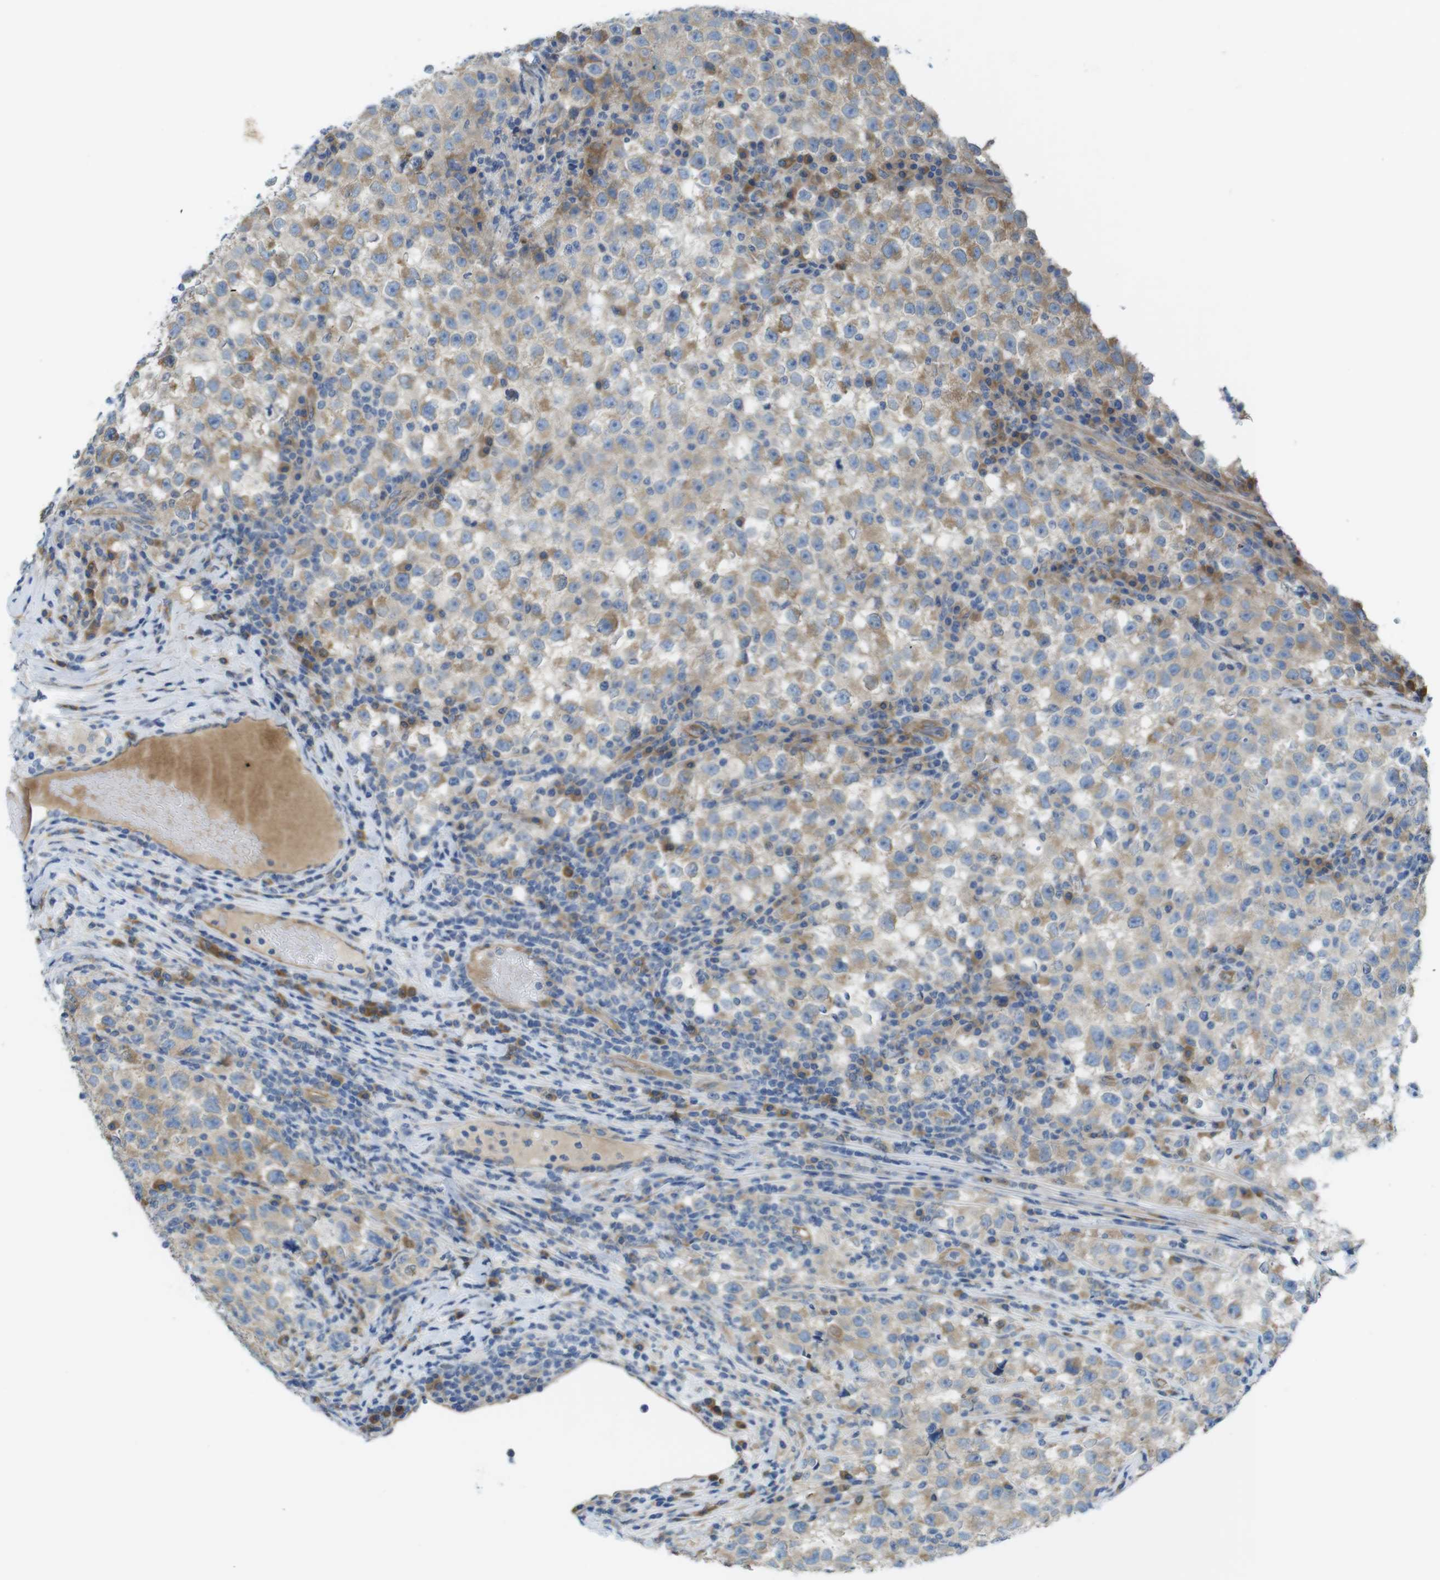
{"staining": {"intensity": "weak", "quantity": ">75%", "location": "cytoplasmic/membranous"}, "tissue": "testis cancer", "cell_type": "Tumor cells", "image_type": "cancer", "snomed": [{"axis": "morphology", "description": "Seminoma, NOS"}, {"axis": "topography", "description": "Testis"}], "caption": "Immunohistochemical staining of testis cancer (seminoma) shows weak cytoplasmic/membranous protein staining in approximately >75% of tumor cells.", "gene": "TMEM234", "patient": {"sex": "male", "age": 22}}